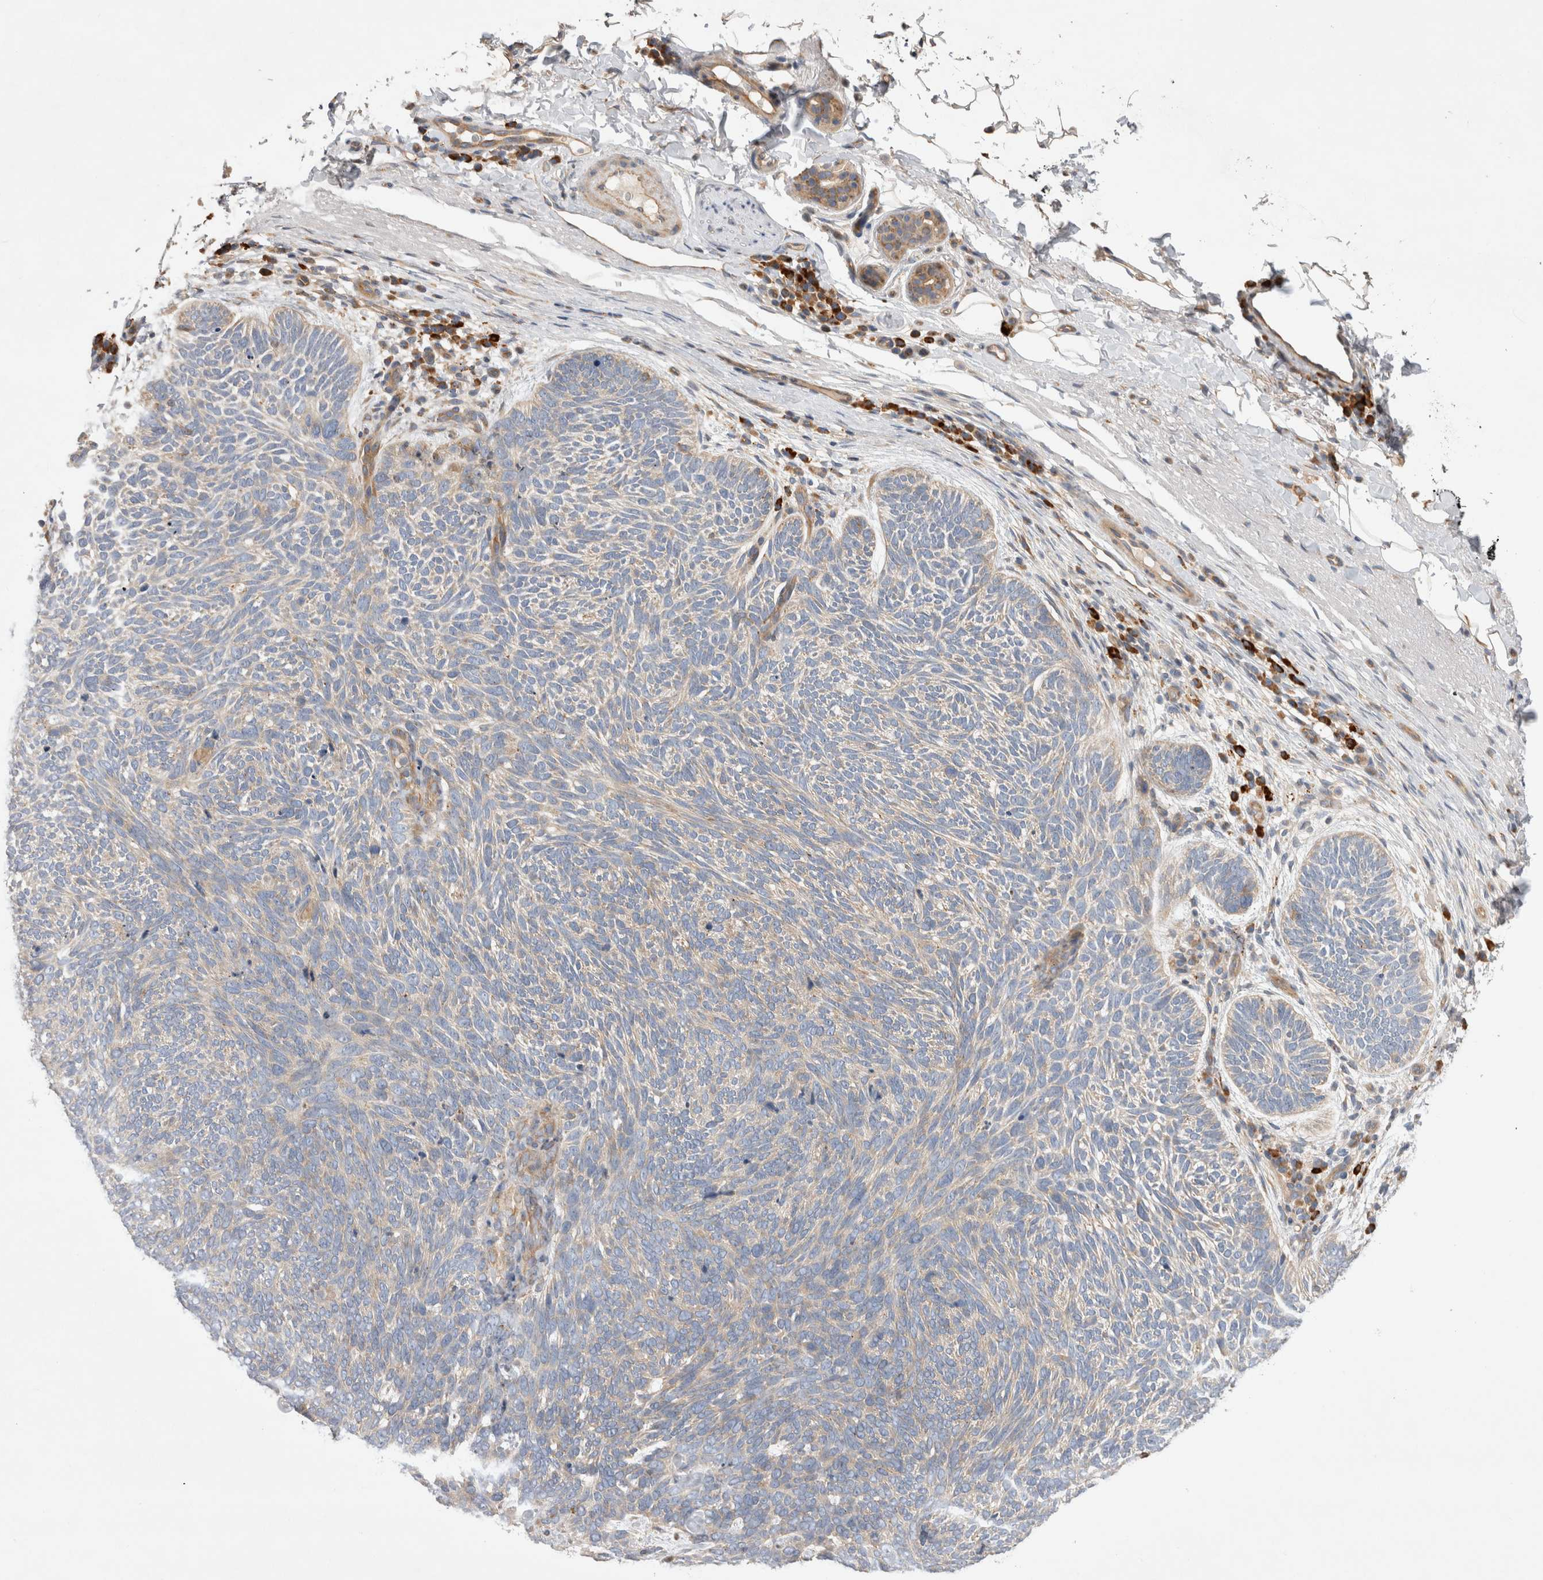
{"staining": {"intensity": "negative", "quantity": "none", "location": "none"}, "tissue": "skin cancer", "cell_type": "Tumor cells", "image_type": "cancer", "snomed": [{"axis": "morphology", "description": "Basal cell carcinoma"}, {"axis": "topography", "description": "Skin"}], "caption": "A high-resolution photomicrograph shows immunohistochemistry staining of skin basal cell carcinoma, which exhibits no significant expression in tumor cells.", "gene": "PDCD10", "patient": {"sex": "female", "age": 85}}